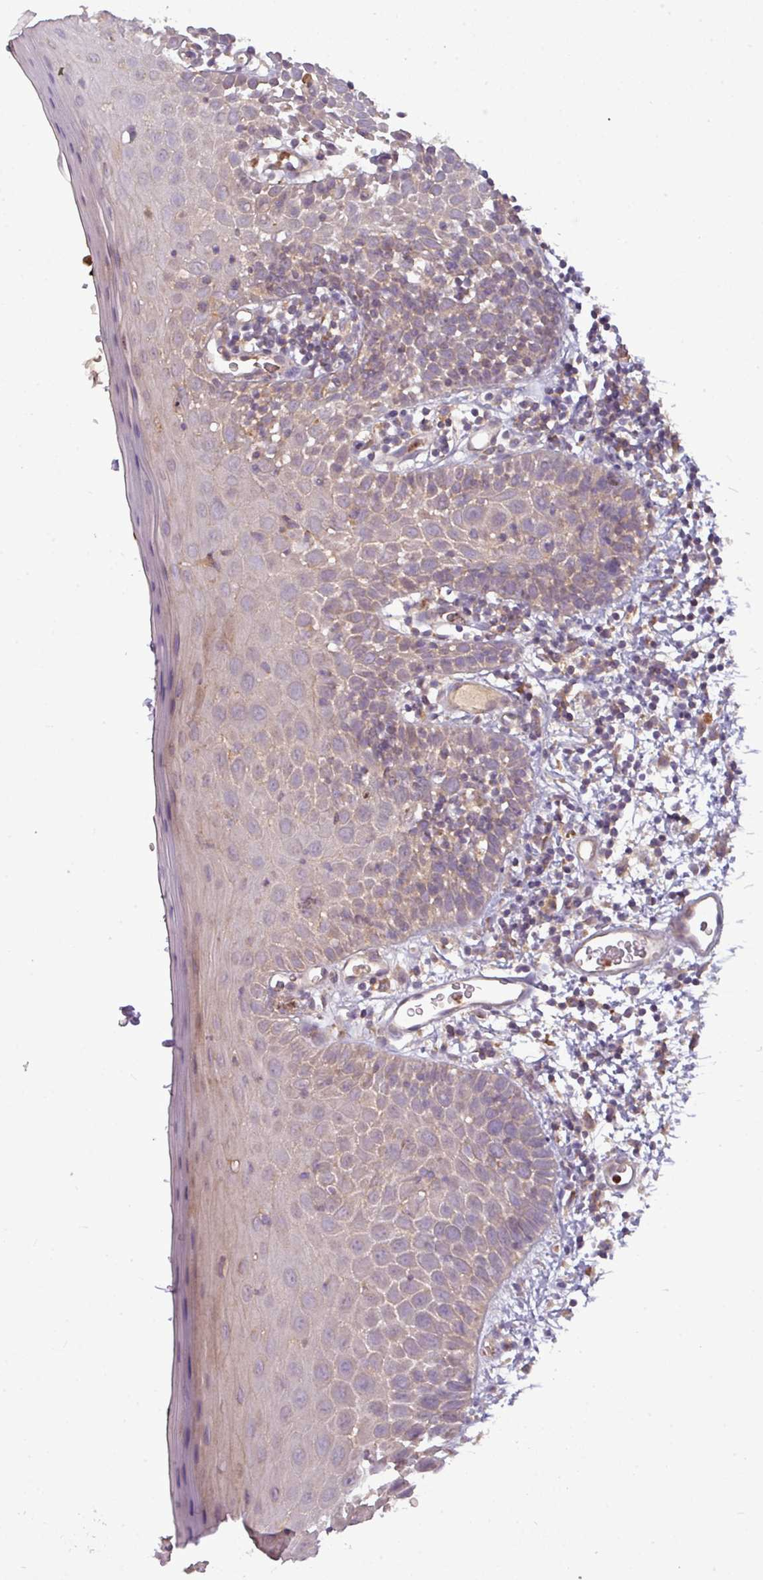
{"staining": {"intensity": "weak", "quantity": "<25%", "location": "cytoplasmic/membranous"}, "tissue": "oral mucosa", "cell_type": "Squamous epithelial cells", "image_type": "normal", "snomed": [{"axis": "morphology", "description": "Normal tissue, NOS"}, {"axis": "morphology", "description": "Squamous cell carcinoma, NOS"}, {"axis": "topography", "description": "Oral tissue"}, {"axis": "topography", "description": "Tounge, NOS"}, {"axis": "topography", "description": "Head-Neck"}], "caption": "DAB (3,3'-diaminobenzidine) immunohistochemical staining of benign oral mucosa shows no significant positivity in squamous epithelial cells. The staining was performed using DAB (3,3'-diaminobenzidine) to visualize the protein expression in brown, while the nuclei were stained in blue with hematoxylin (Magnification: 20x).", "gene": "PAPLN", "patient": {"sex": "male", "age": 76}}